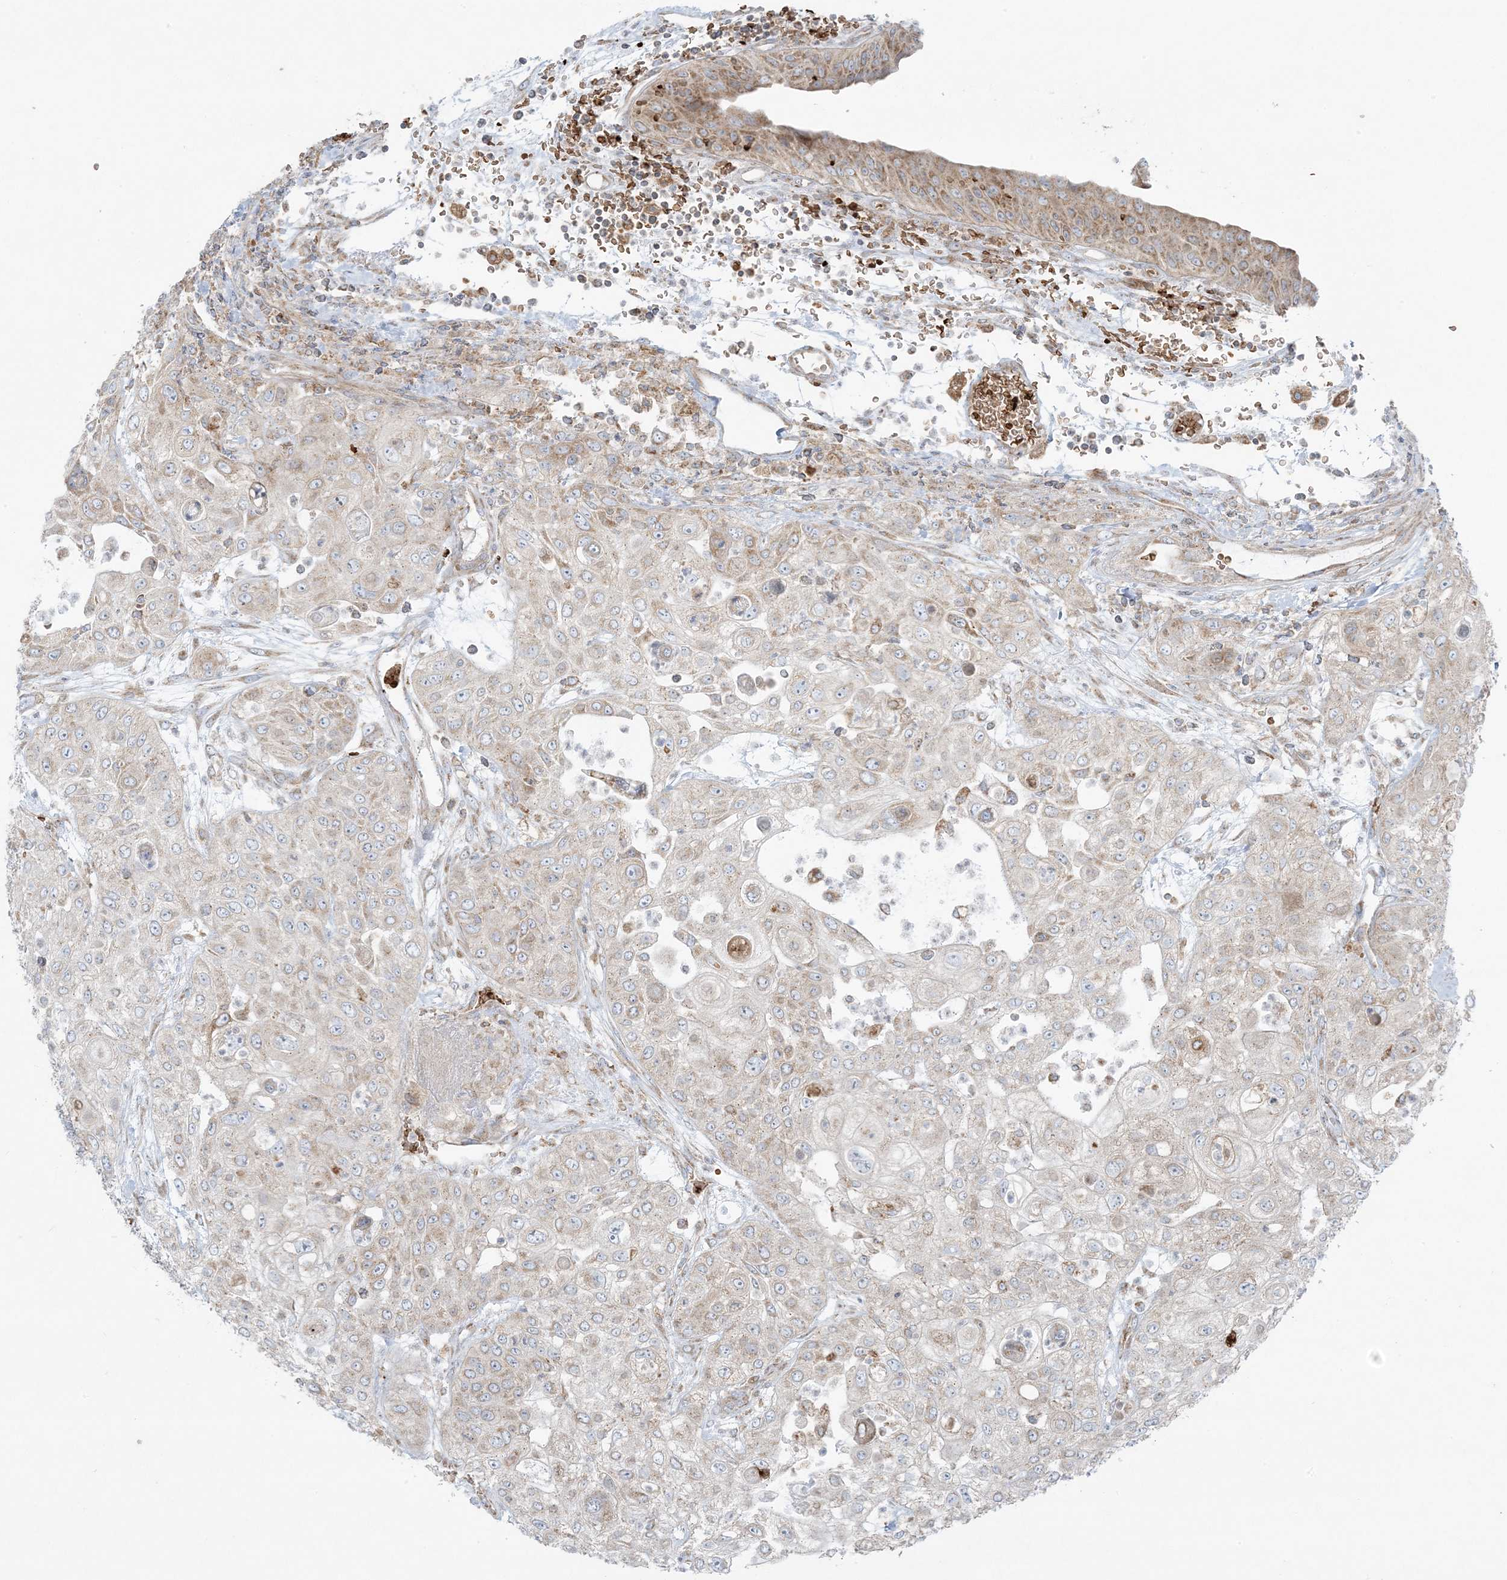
{"staining": {"intensity": "weak", "quantity": "<25%", "location": "cytoplasmic/membranous"}, "tissue": "urothelial cancer", "cell_type": "Tumor cells", "image_type": "cancer", "snomed": [{"axis": "morphology", "description": "Urothelial carcinoma, High grade"}, {"axis": "topography", "description": "Urinary bladder"}], "caption": "The micrograph reveals no significant positivity in tumor cells of urothelial cancer.", "gene": "PIK3R4", "patient": {"sex": "female", "age": 79}}